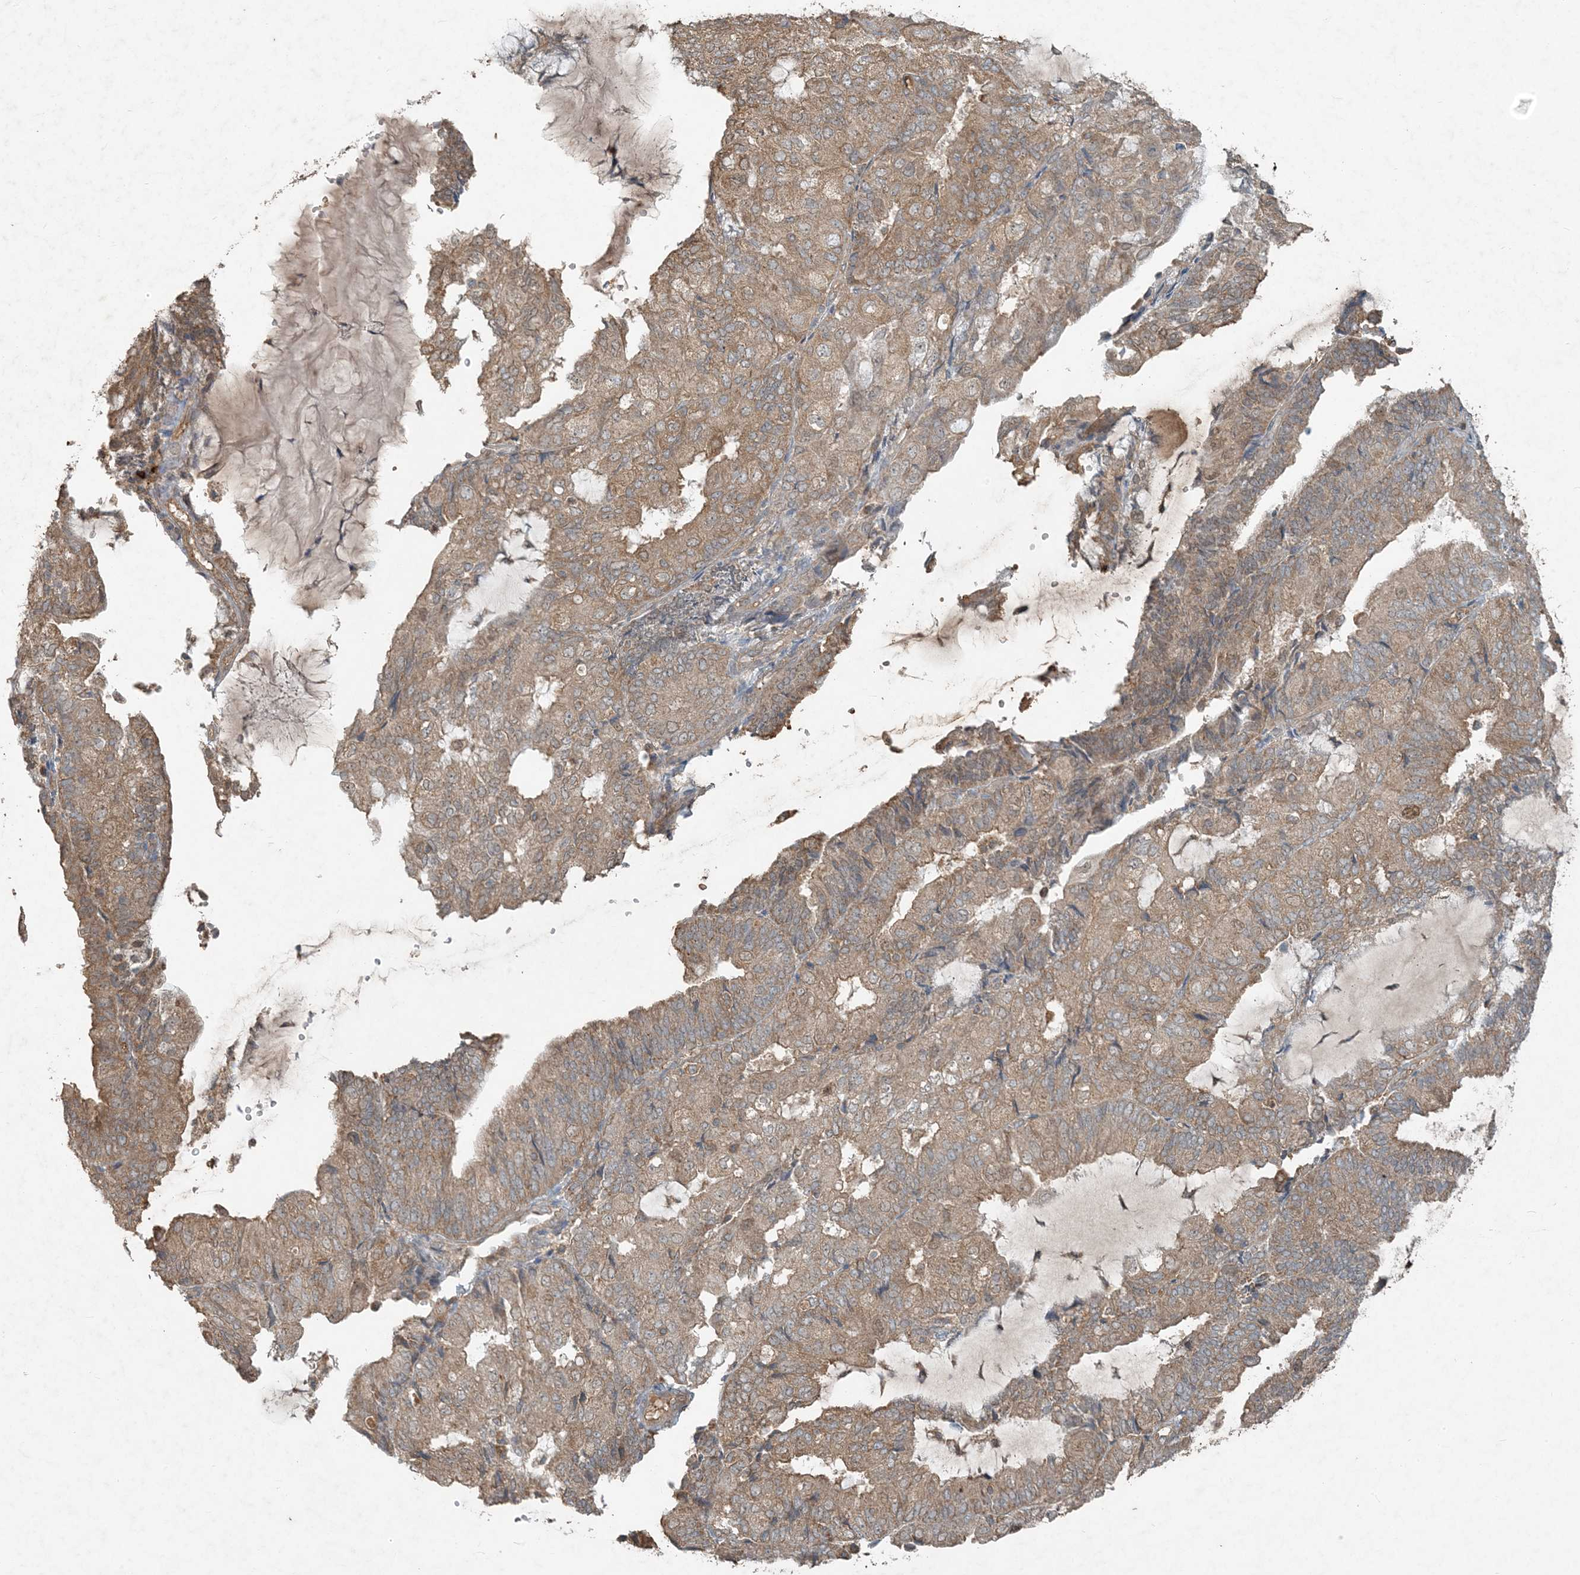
{"staining": {"intensity": "moderate", "quantity": ">75%", "location": "cytoplasmic/membranous"}, "tissue": "endometrial cancer", "cell_type": "Tumor cells", "image_type": "cancer", "snomed": [{"axis": "morphology", "description": "Adenocarcinoma, NOS"}, {"axis": "topography", "description": "Endometrium"}], "caption": "High-magnification brightfield microscopy of adenocarcinoma (endometrial) stained with DAB (brown) and counterstained with hematoxylin (blue). tumor cells exhibit moderate cytoplasmic/membranous staining is appreciated in approximately>75% of cells.", "gene": "MCOLN1", "patient": {"sex": "female", "age": 81}}